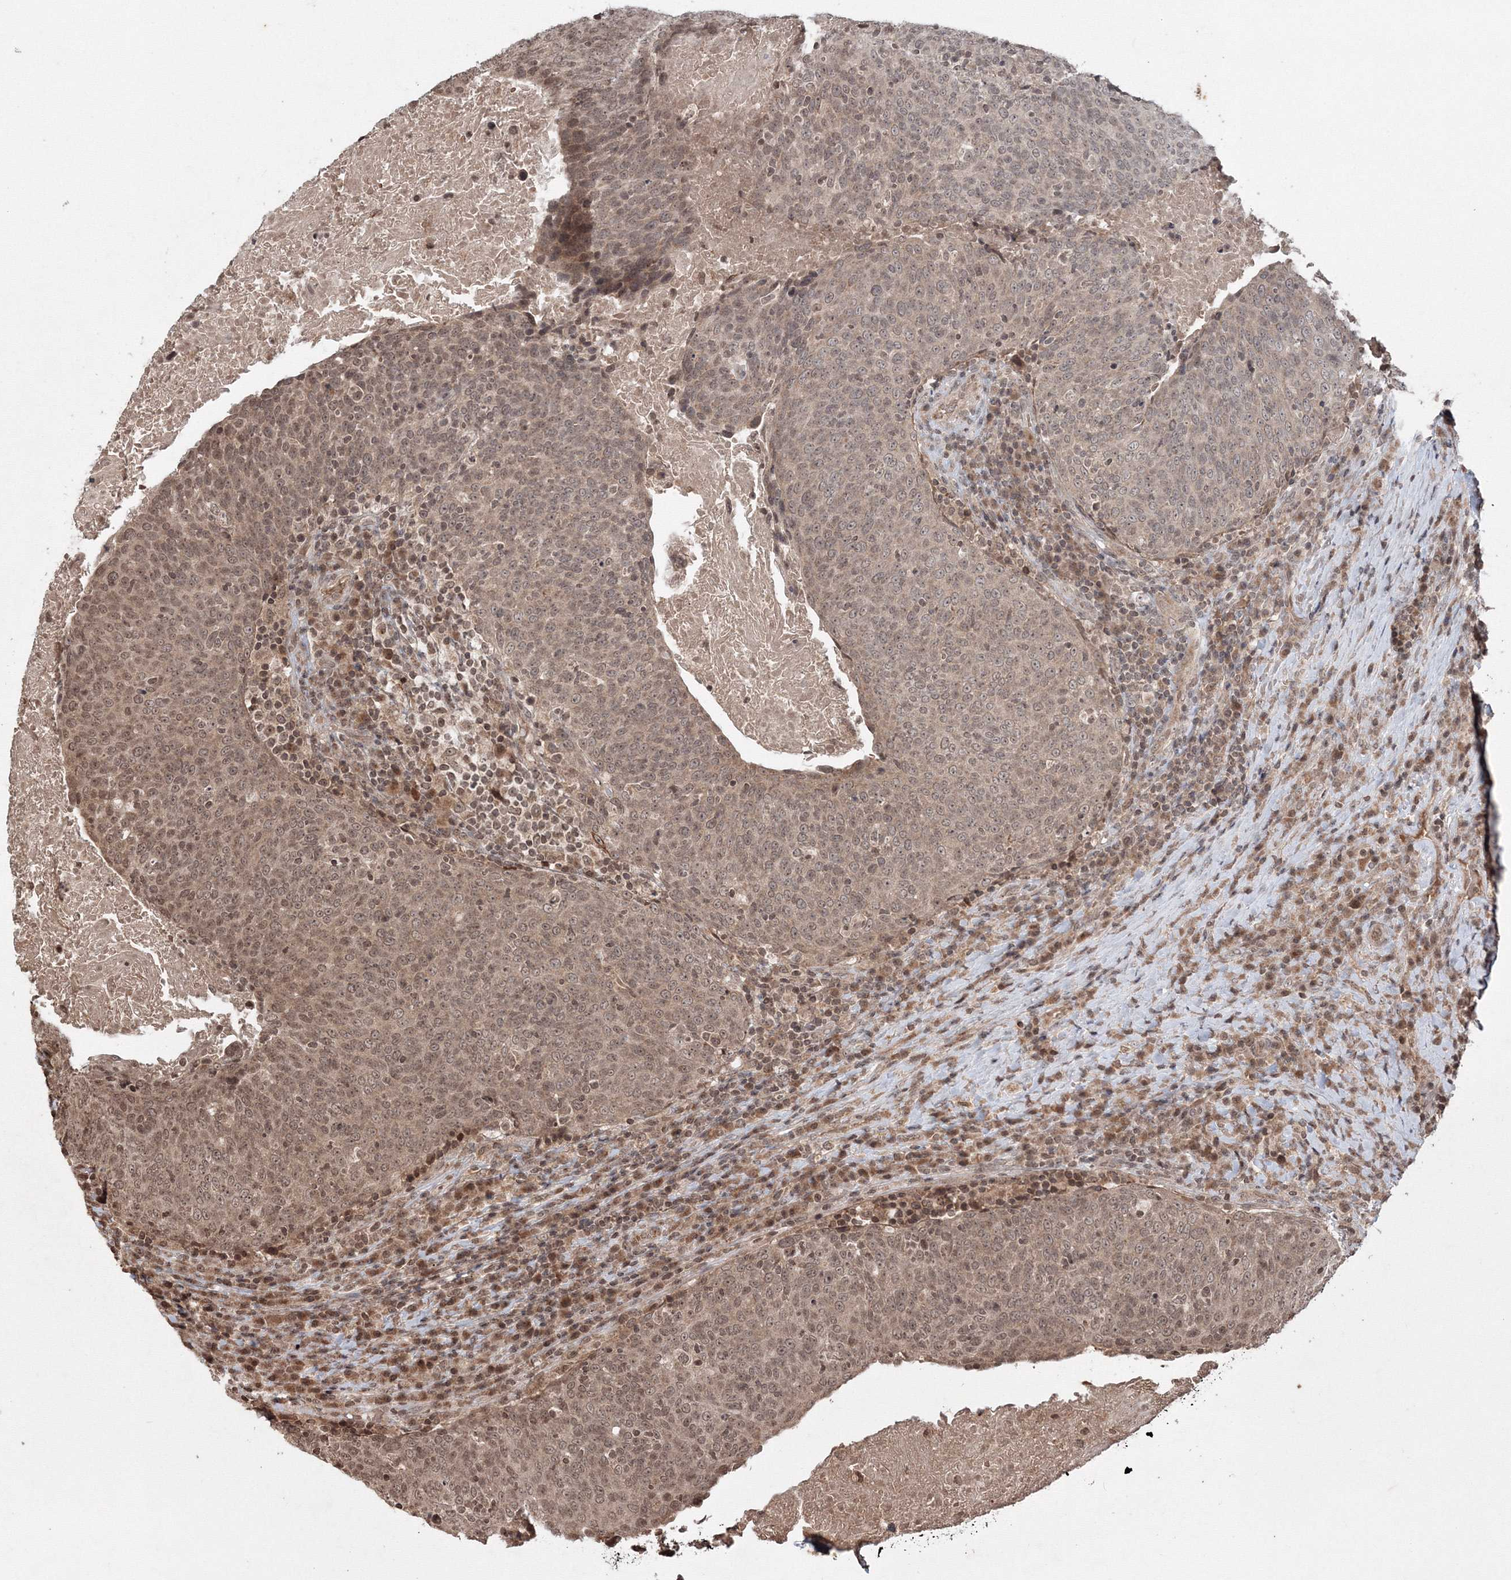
{"staining": {"intensity": "moderate", "quantity": ">75%", "location": "nuclear"}, "tissue": "head and neck cancer", "cell_type": "Tumor cells", "image_type": "cancer", "snomed": [{"axis": "morphology", "description": "Squamous cell carcinoma, NOS"}, {"axis": "morphology", "description": "Squamous cell carcinoma, metastatic, NOS"}, {"axis": "topography", "description": "Lymph node"}, {"axis": "topography", "description": "Head-Neck"}], "caption": "Protein staining demonstrates moderate nuclear expression in approximately >75% of tumor cells in head and neck squamous cell carcinoma.", "gene": "PEX13", "patient": {"sex": "male", "age": 62}}